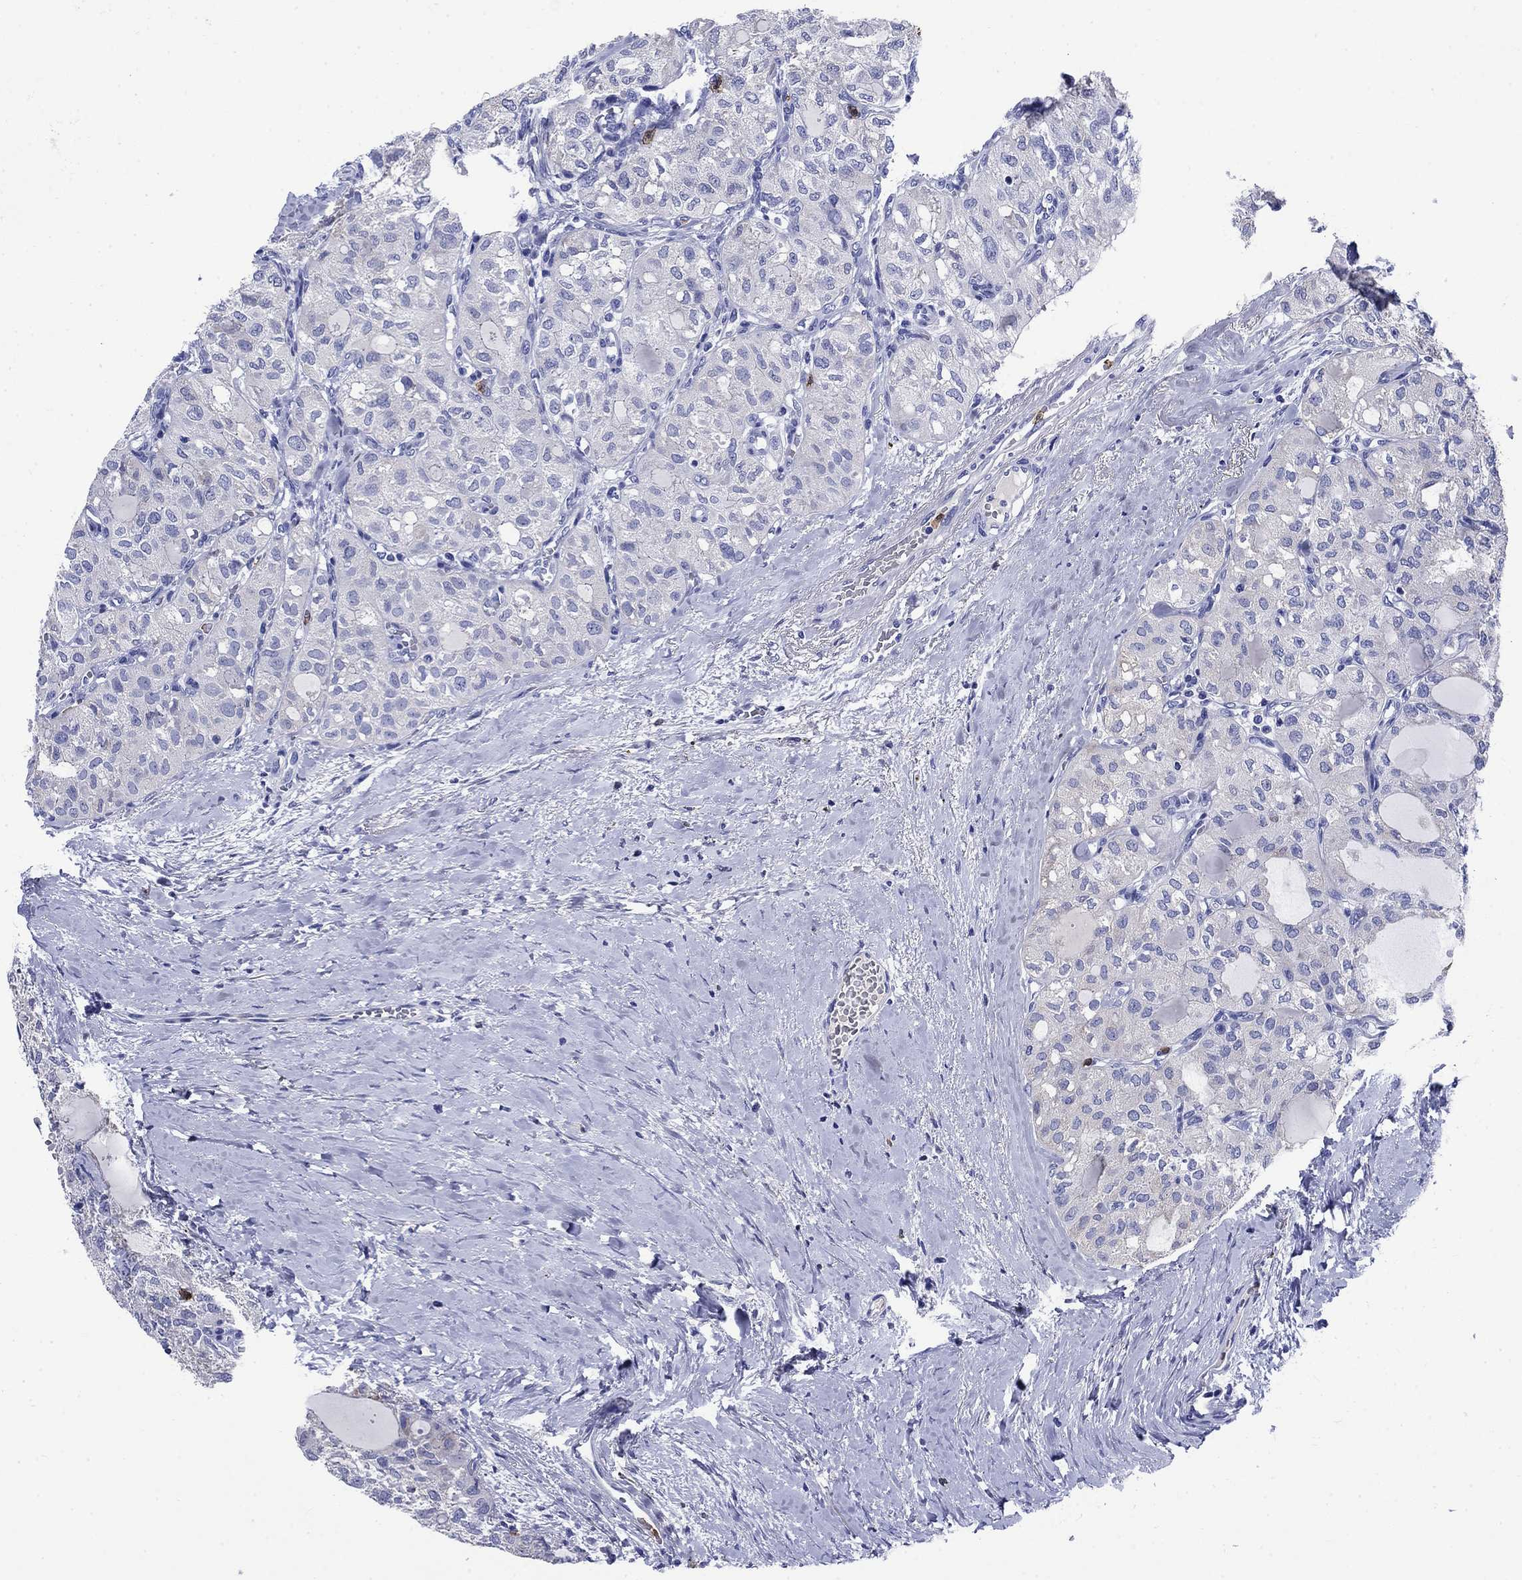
{"staining": {"intensity": "negative", "quantity": "none", "location": "none"}, "tissue": "thyroid cancer", "cell_type": "Tumor cells", "image_type": "cancer", "snomed": [{"axis": "morphology", "description": "Follicular adenoma carcinoma, NOS"}, {"axis": "topography", "description": "Thyroid gland"}], "caption": "High power microscopy photomicrograph of an IHC photomicrograph of follicular adenoma carcinoma (thyroid), revealing no significant positivity in tumor cells.", "gene": "TFR2", "patient": {"sex": "male", "age": 75}}